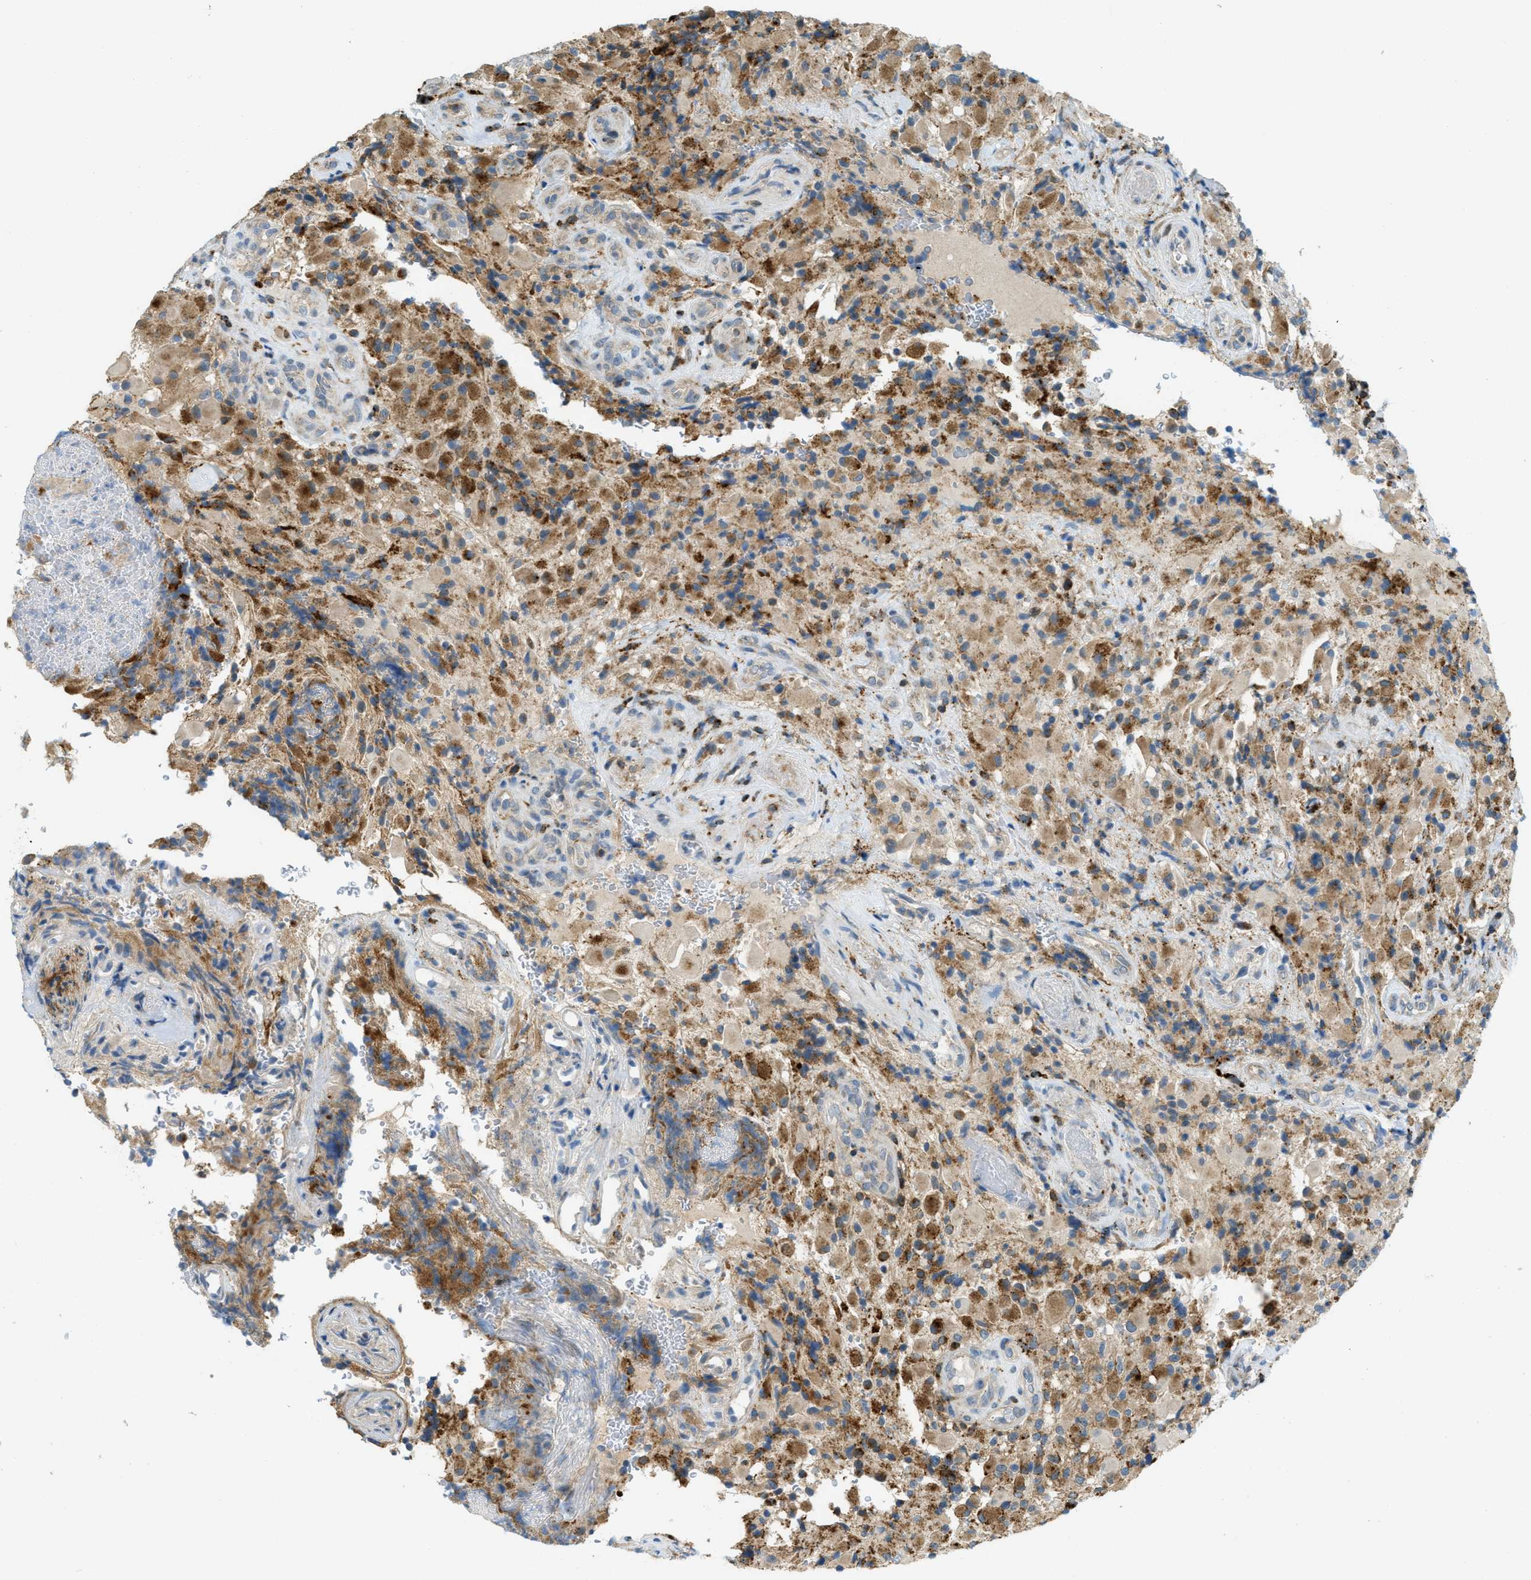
{"staining": {"intensity": "moderate", "quantity": ">75%", "location": "cytoplasmic/membranous"}, "tissue": "glioma", "cell_type": "Tumor cells", "image_type": "cancer", "snomed": [{"axis": "morphology", "description": "Glioma, malignant, High grade"}, {"axis": "topography", "description": "Brain"}], "caption": "The immunohistochemical stain highlights moderate cytoplasmic/membranous positivity in tumor cells of malignant glioma (high-grade) tissue. The staining was performed using DAB (3,3'-diaminobenzidine), with brown indicating positive protein expression. Nuclei are stained blue with hematoxylin.", "gene": "PLBD2", "patient": {"sex": "male", "age": 71}}